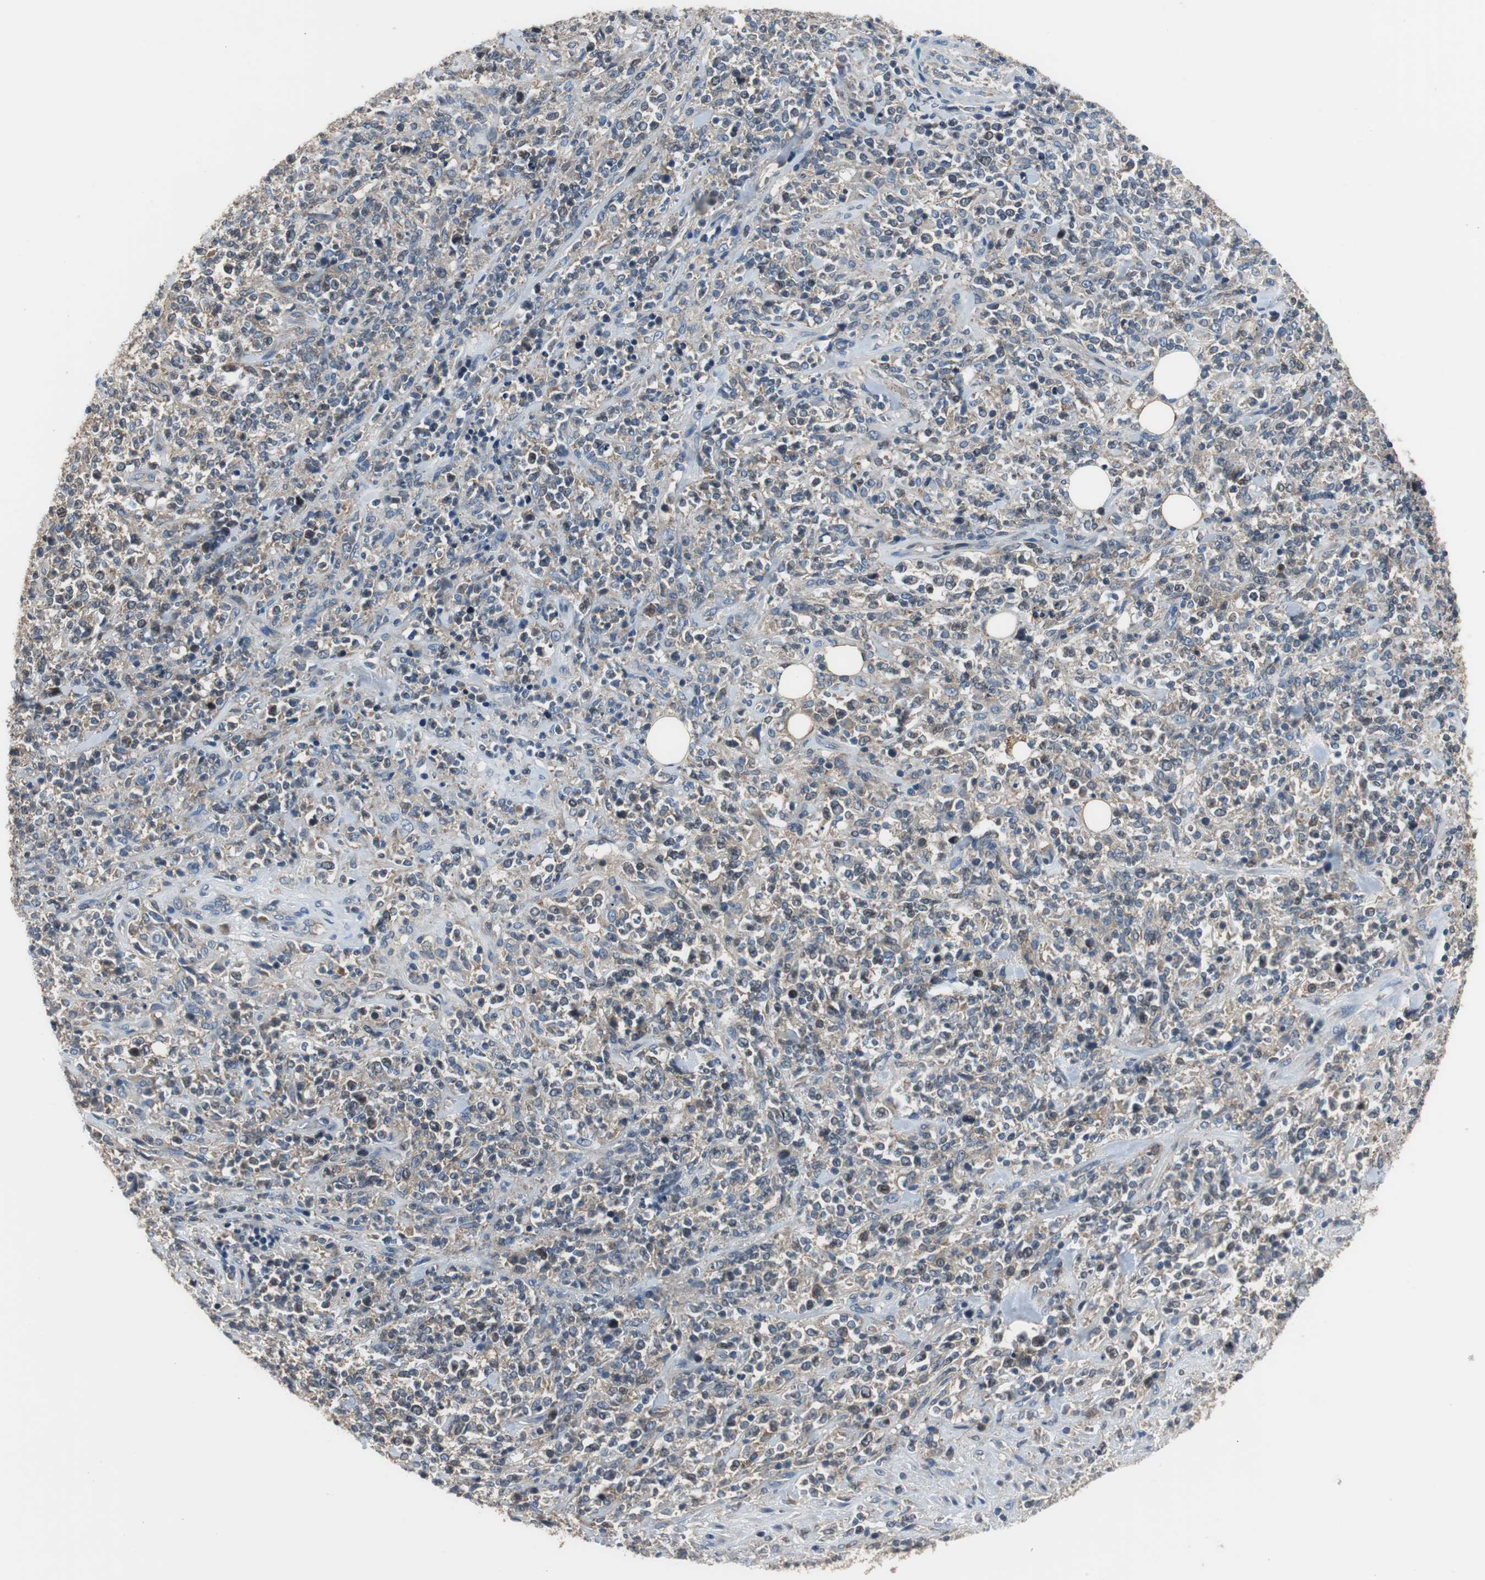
{"staining": {"intensity": "weak", "quantity": "25%-75%", "location": "cytoplasmic/membranous"}, "tissue": "lymphoma", "cell_type": "Tumor cells", "image_type": "cancer", "snomed": [{"axis": "morphology", "description": "Malignant lymphoma, non-Hodgkin's type, High grade"}, {"axis": "topography", "description": "Soft tissue"}], "caption": "DAB immunohistochemical staining of human lymphoma reveals weak cytoplasmic/membranous protein expression in about 25%-75% of tumor cells.", "gene": "PI4KB", "patient": {"sex": "male", "age": 18}}